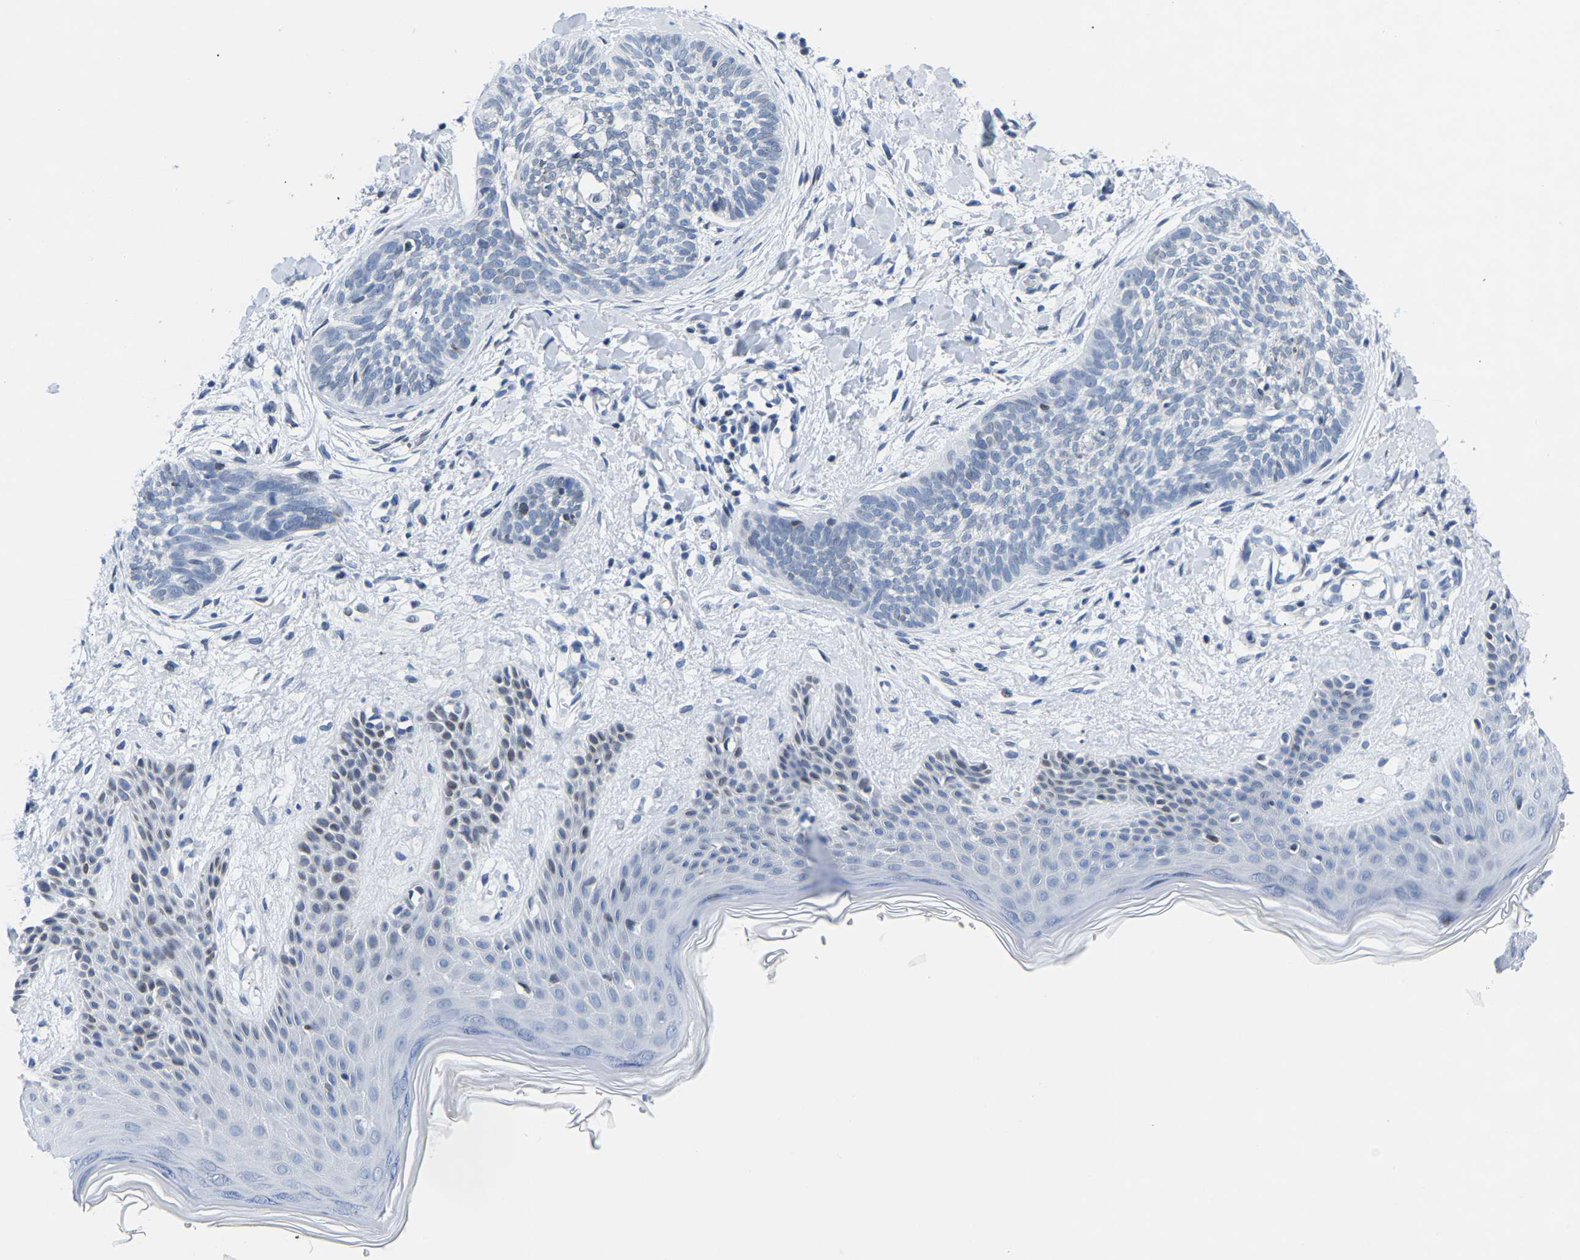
{"staining": {"intensity": "negative", "quantity": "none", "location": "none"}, "tissue": "skin cancer", "cell_type": "Tumor cells", "image_type": "cancer", "snomed": [{"axis": "morphology", "description": "Basal cell carcinoma"}, {"axis": "topography", "description": "Skin"}], "caption": "A high-resolution histopathology image shows immunohistochemistry staining of skin cancer, which reveals no significant expression in tumor cells. The staining is performed using DAB (3,3'-diaminobenzidine) brown chromogen with nuclei counter-stained in using hematoxylin.", "gene": "UPK3A", "patient": {"sex": "female", "age": 59}}